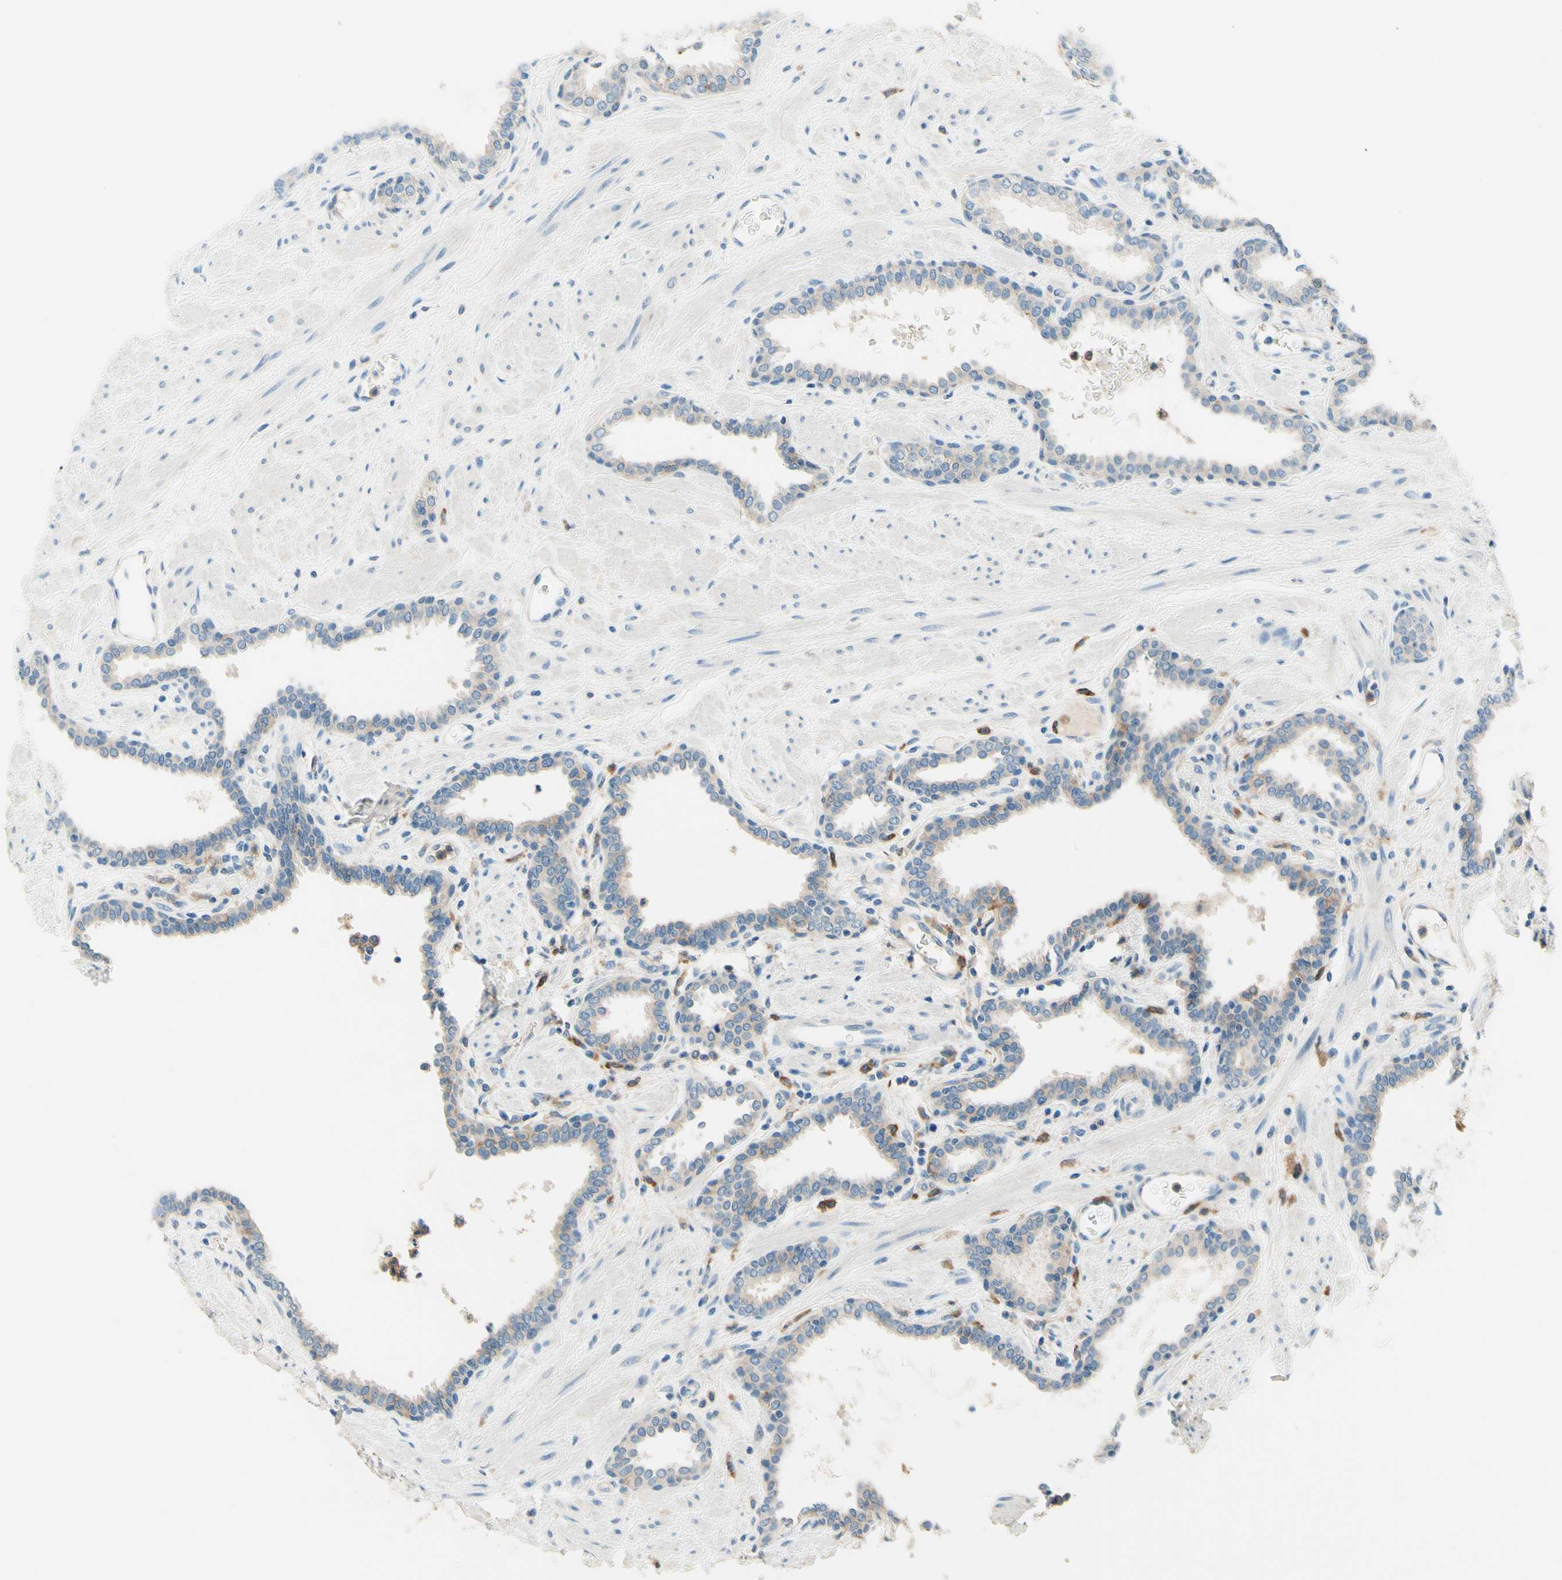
{"staining": {"intensity": "weak", "quantity": "25%-75%", "location": "cytoplasmic/membranous"}, "tissue": "prostate", "cell_type": "Glandular cells", "image_type": "normal", "snomed": [{"axis": "morphology", "description": "Normal tissue, NOS"}, {"axis": "topography", "description": "Prostate"}], "caption": "Immunohistochemistry (IHC) histopathology image of unremarkable prostate: prostate stained using immunohistochemistry (IHC) shows low levels of weak protein expression localized specifically in the cytoplasmic/membranous of glandular cells, appearing as a cytoplasmic/membranous brown color.", "gene": "SIGLEC9", "patient": {"sex": "male", "age": 51}}